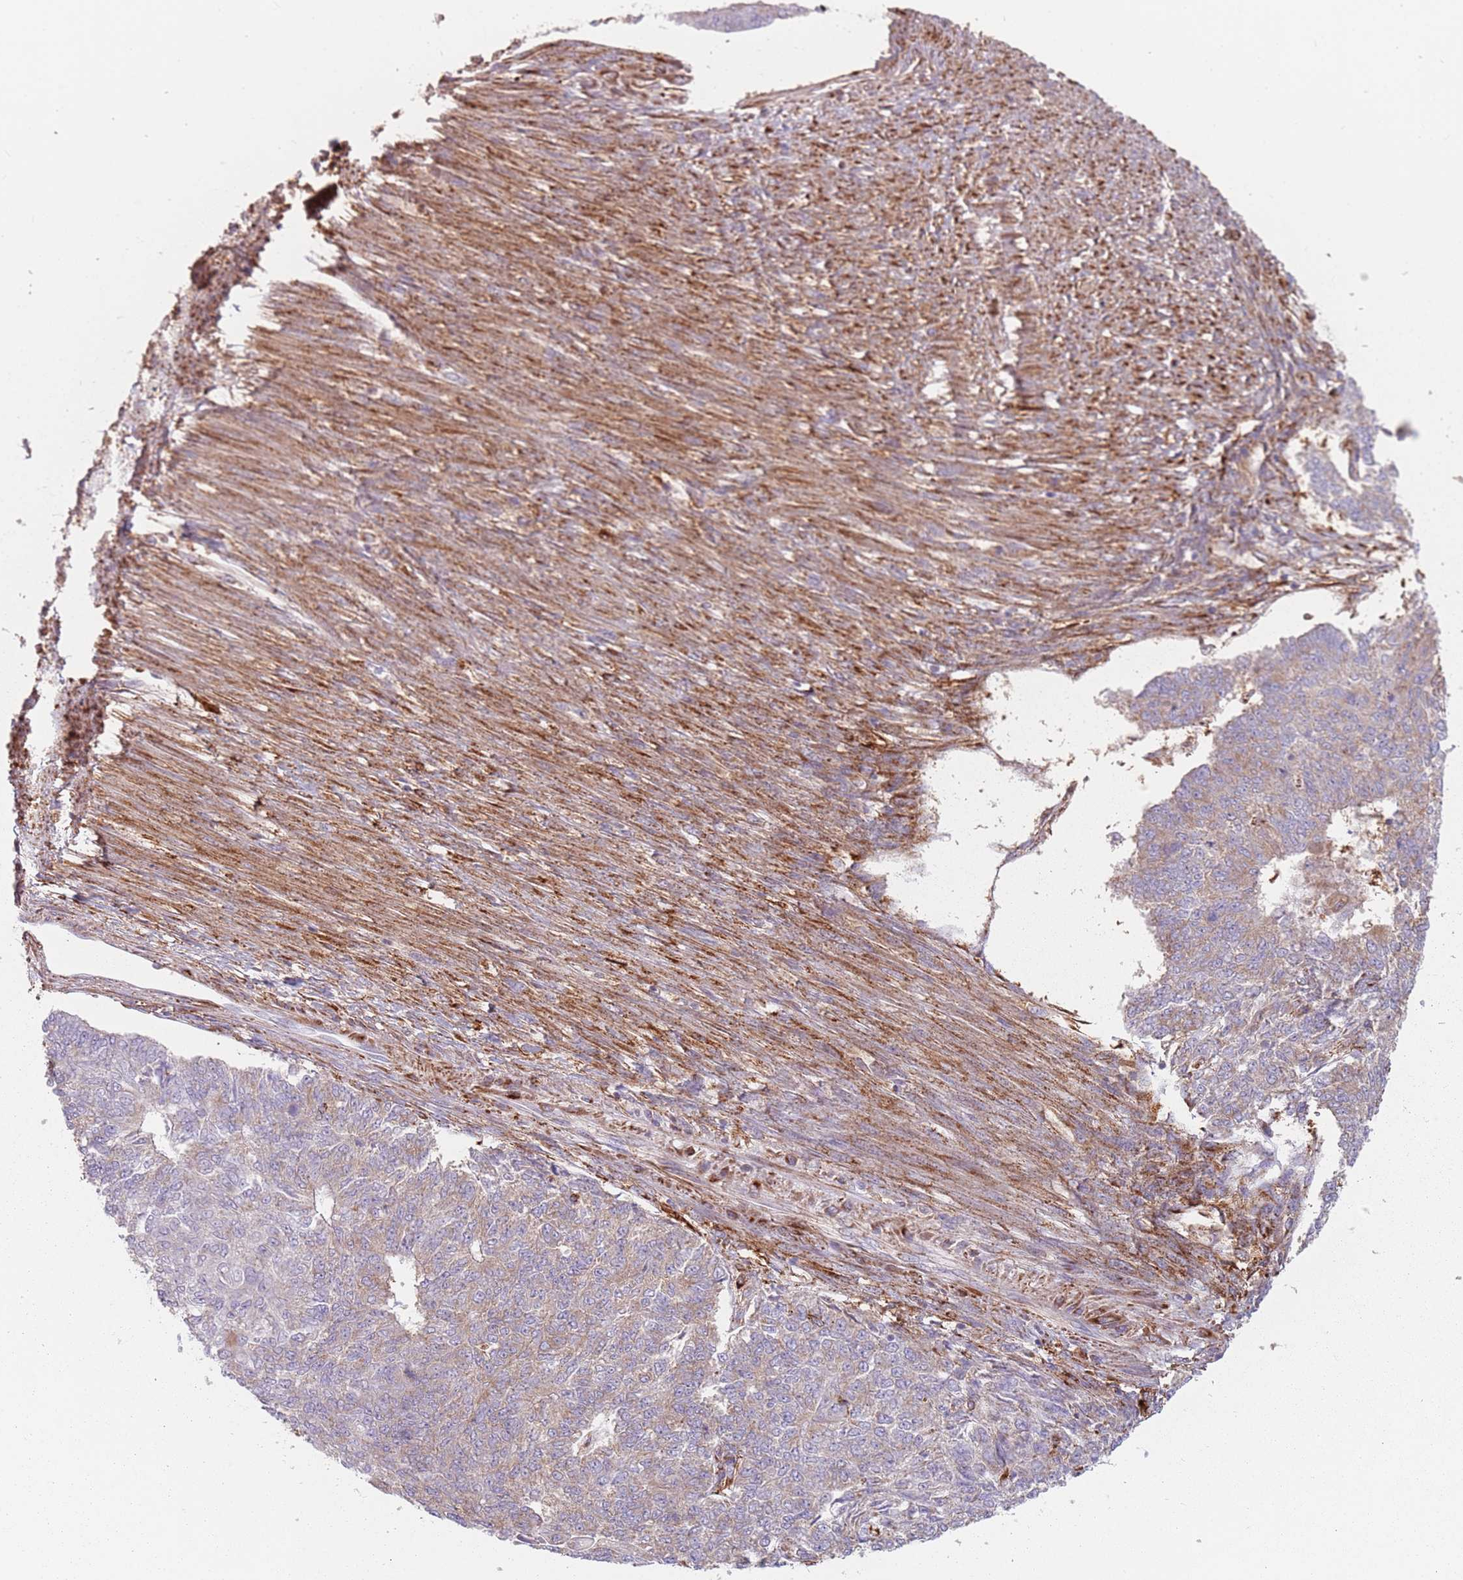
{"staining": {"intensity": "weak", "quantity": "25%-75%", "location": "cytoplasmic/membranous"}, "tissue": "endometrial cancer", "cell_type": "Tumor cells", "image_type": "cancer", "snomed": [{"axis": "morphology", "description": "Adenocarcinoma, NOS"}, {"axis": "topography", "description": "Endometrium"}], "caption": "Protein analysis of adenocarcinoma (endometrial) tissue reveals weak cytoplasmic/membranous positivity in about 25%-75% of tumor cells. The staining was performed using DAB to visualize the protein expression in brown, while the nuclei were stained in blue with hematoxylin (Magnification: 20x).", "gene": "TPD52L2", "patient": {"sex": "female", "age": 32}}